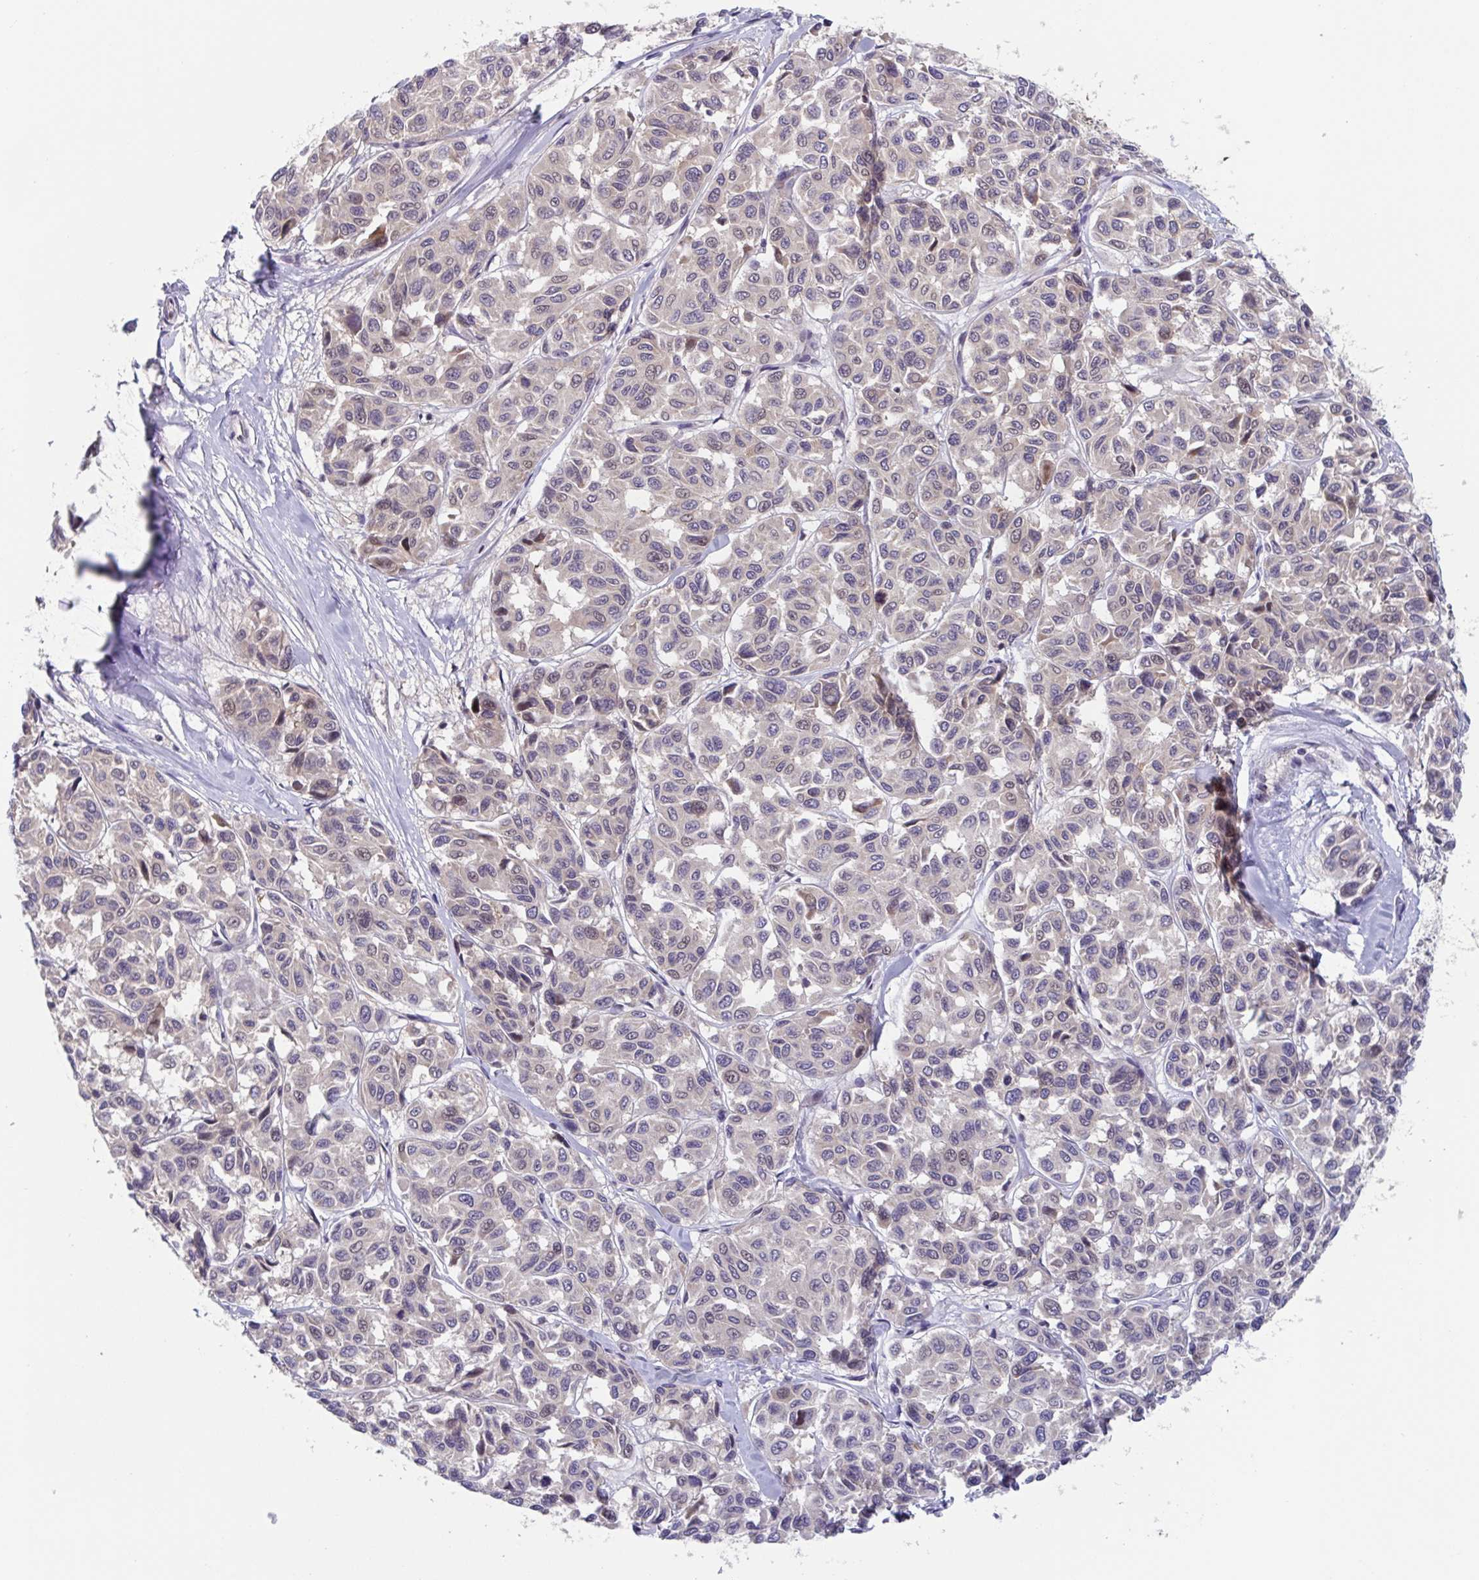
{"staining": {"intensity": "weak", "quantity": "<25%", "location": "nuclear"}, "tissue": "melanoma", "cell_type": "Tumor cells", "image_type": "cancer", "snomed": [{"axis": "morphology", "description": "Malignant melanoma, NOS"}, {"axis": "topography", "description": "Skin"}], "caption": "Immunohistochemistry of melanoma exhibits no staining in tumor cells. (DAB (3,3'-diaminobenzidine) IHC with hematoxylin counter stain).", "gene": "RIOK1", "patient": {"sex": "female", "age": 66}}